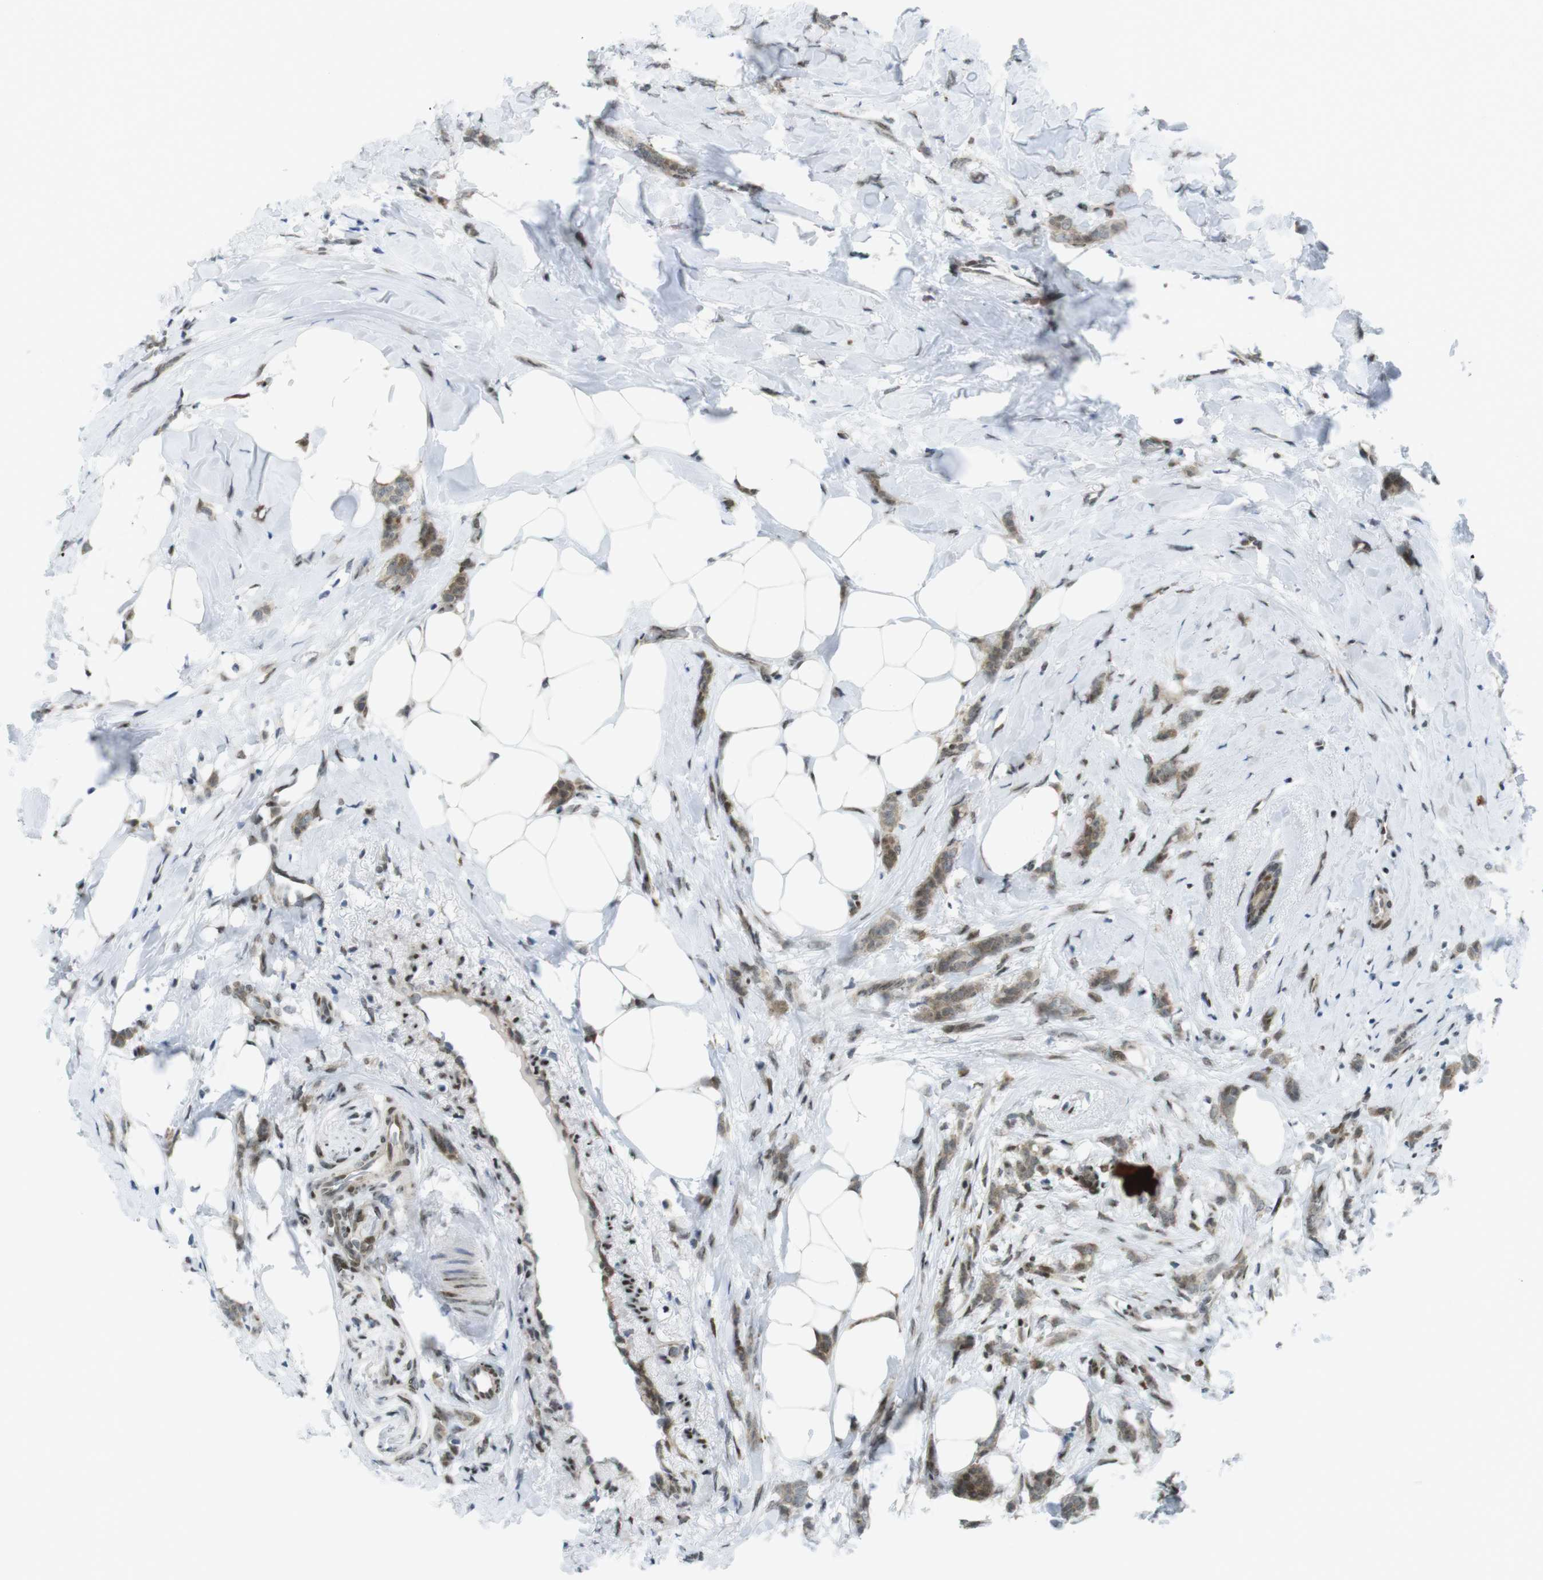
{"staining": {"intensity": "moderate", "quantity": ">75%", "location": "cytoplasmic/membranous,nuclear"}, "tissue": "breast cancer", "cell_type": "Tumor cells", "image_type": "cancer", "snomed": [{"axis": "morphology", "description": "Lobular carcinoma, in situ"}, {"axis": "morphology", "description": "Lobular carcinoma"}, {"axis": "topography", "description": "Breast"}], "caption": "This image demonstrates immunohistochemistry staining of human breast cancer (lobular carcinoma in situ), with medium moderate cytoplasmic/membranous and nuclear positivity in approximately >75% of tumor cells.", "gene": "UBB", "patient": {"sex": "female", "age": 41}}